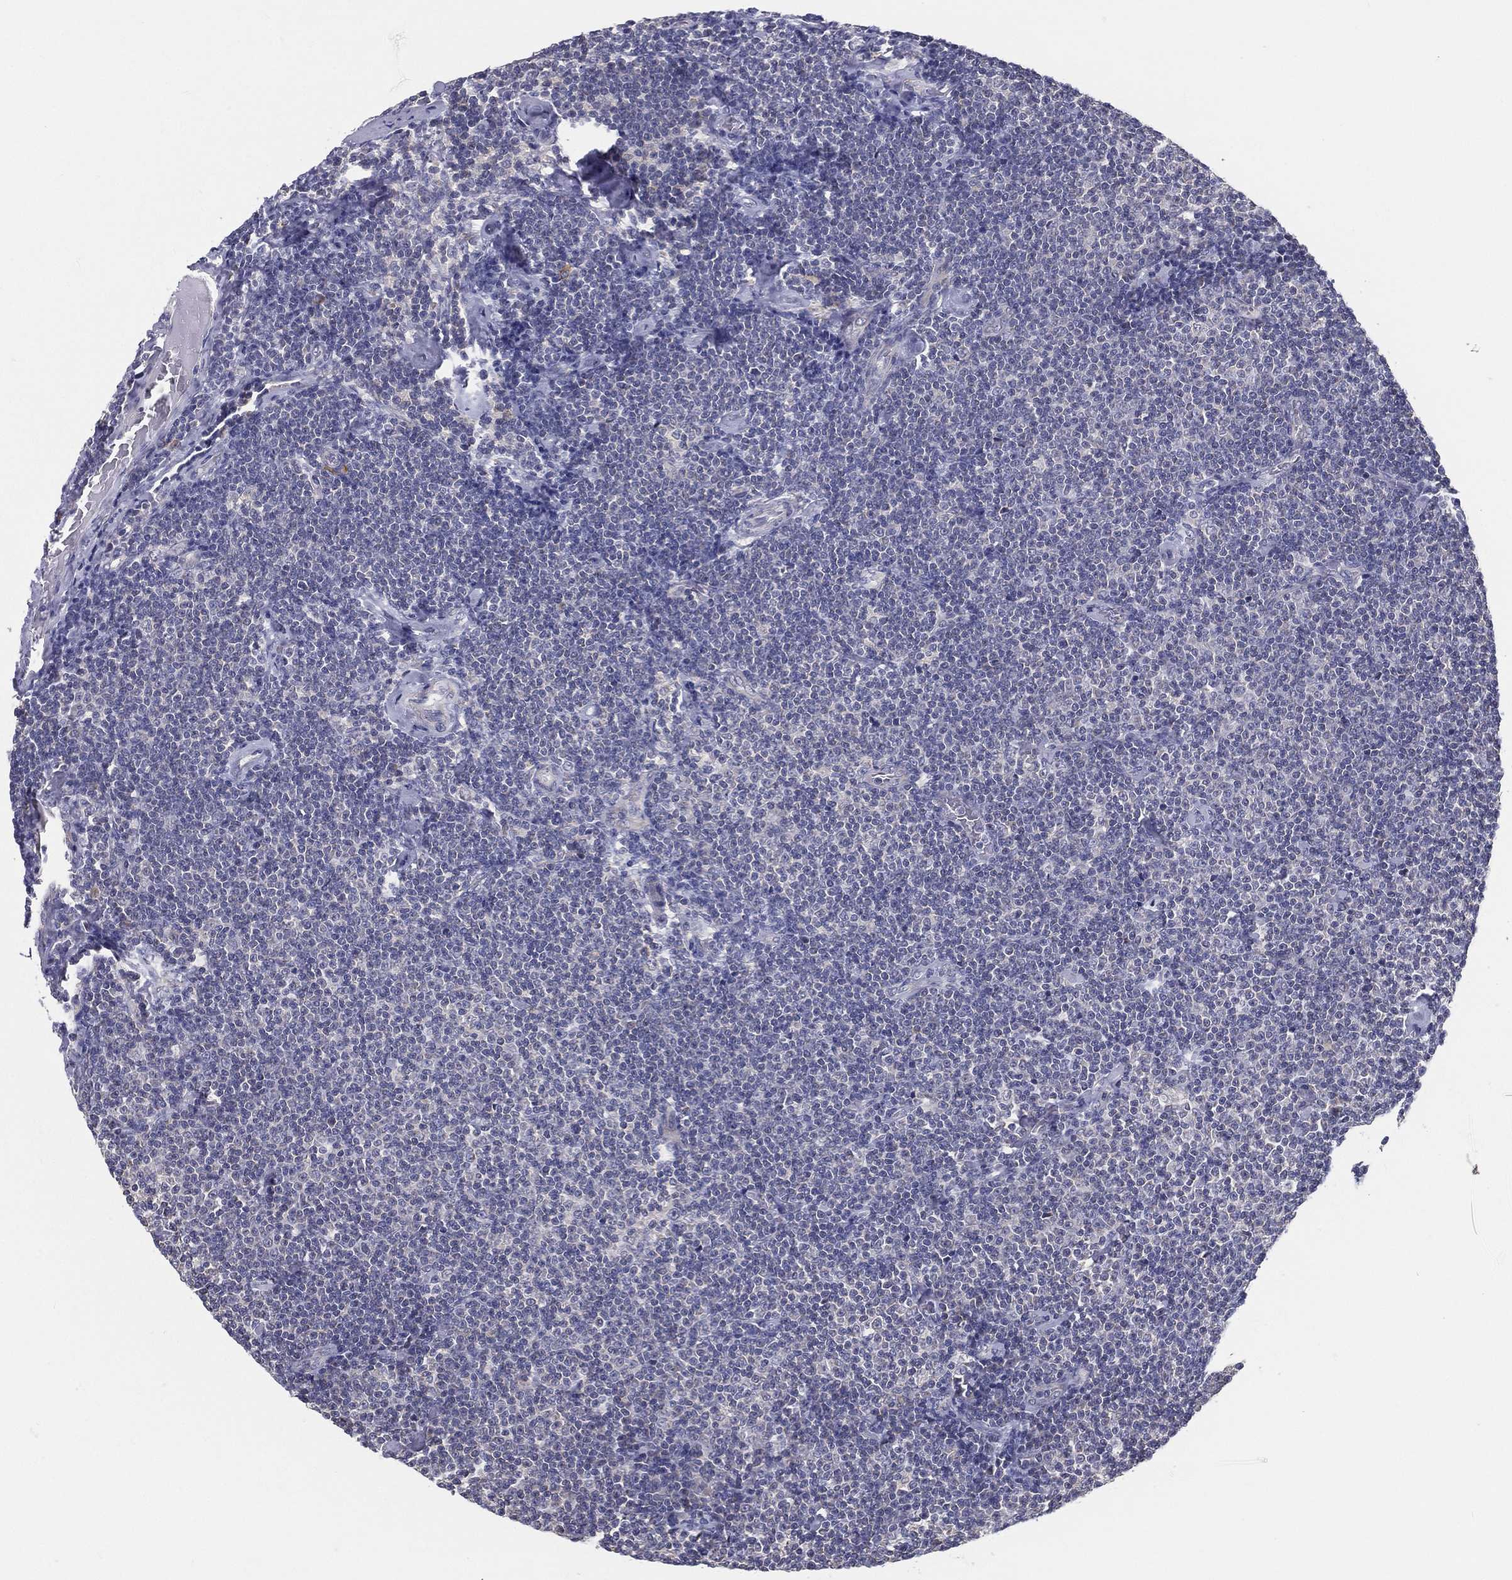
{"staining": {"intensity": "negative", "quantity": "none", "location": "none"}, "tissue": "lymphoma", "cell_type": "Tumor cells", "image_type": "cancer", "snomed": [{"axis": "morphology", "description": "Malignant lymphoma, non-Hodgkin's type, Low grade"}, {"axis": "topography", "description": "Lymph node"}], "caption": "Malignant lymphoma, non-Hodgkin's type (low-grade) was stained to show a protein in brown. There is no significant staining in tumor cells.", "gene": "PCSK1", "patient": {"sex": "male", "age": 81}}